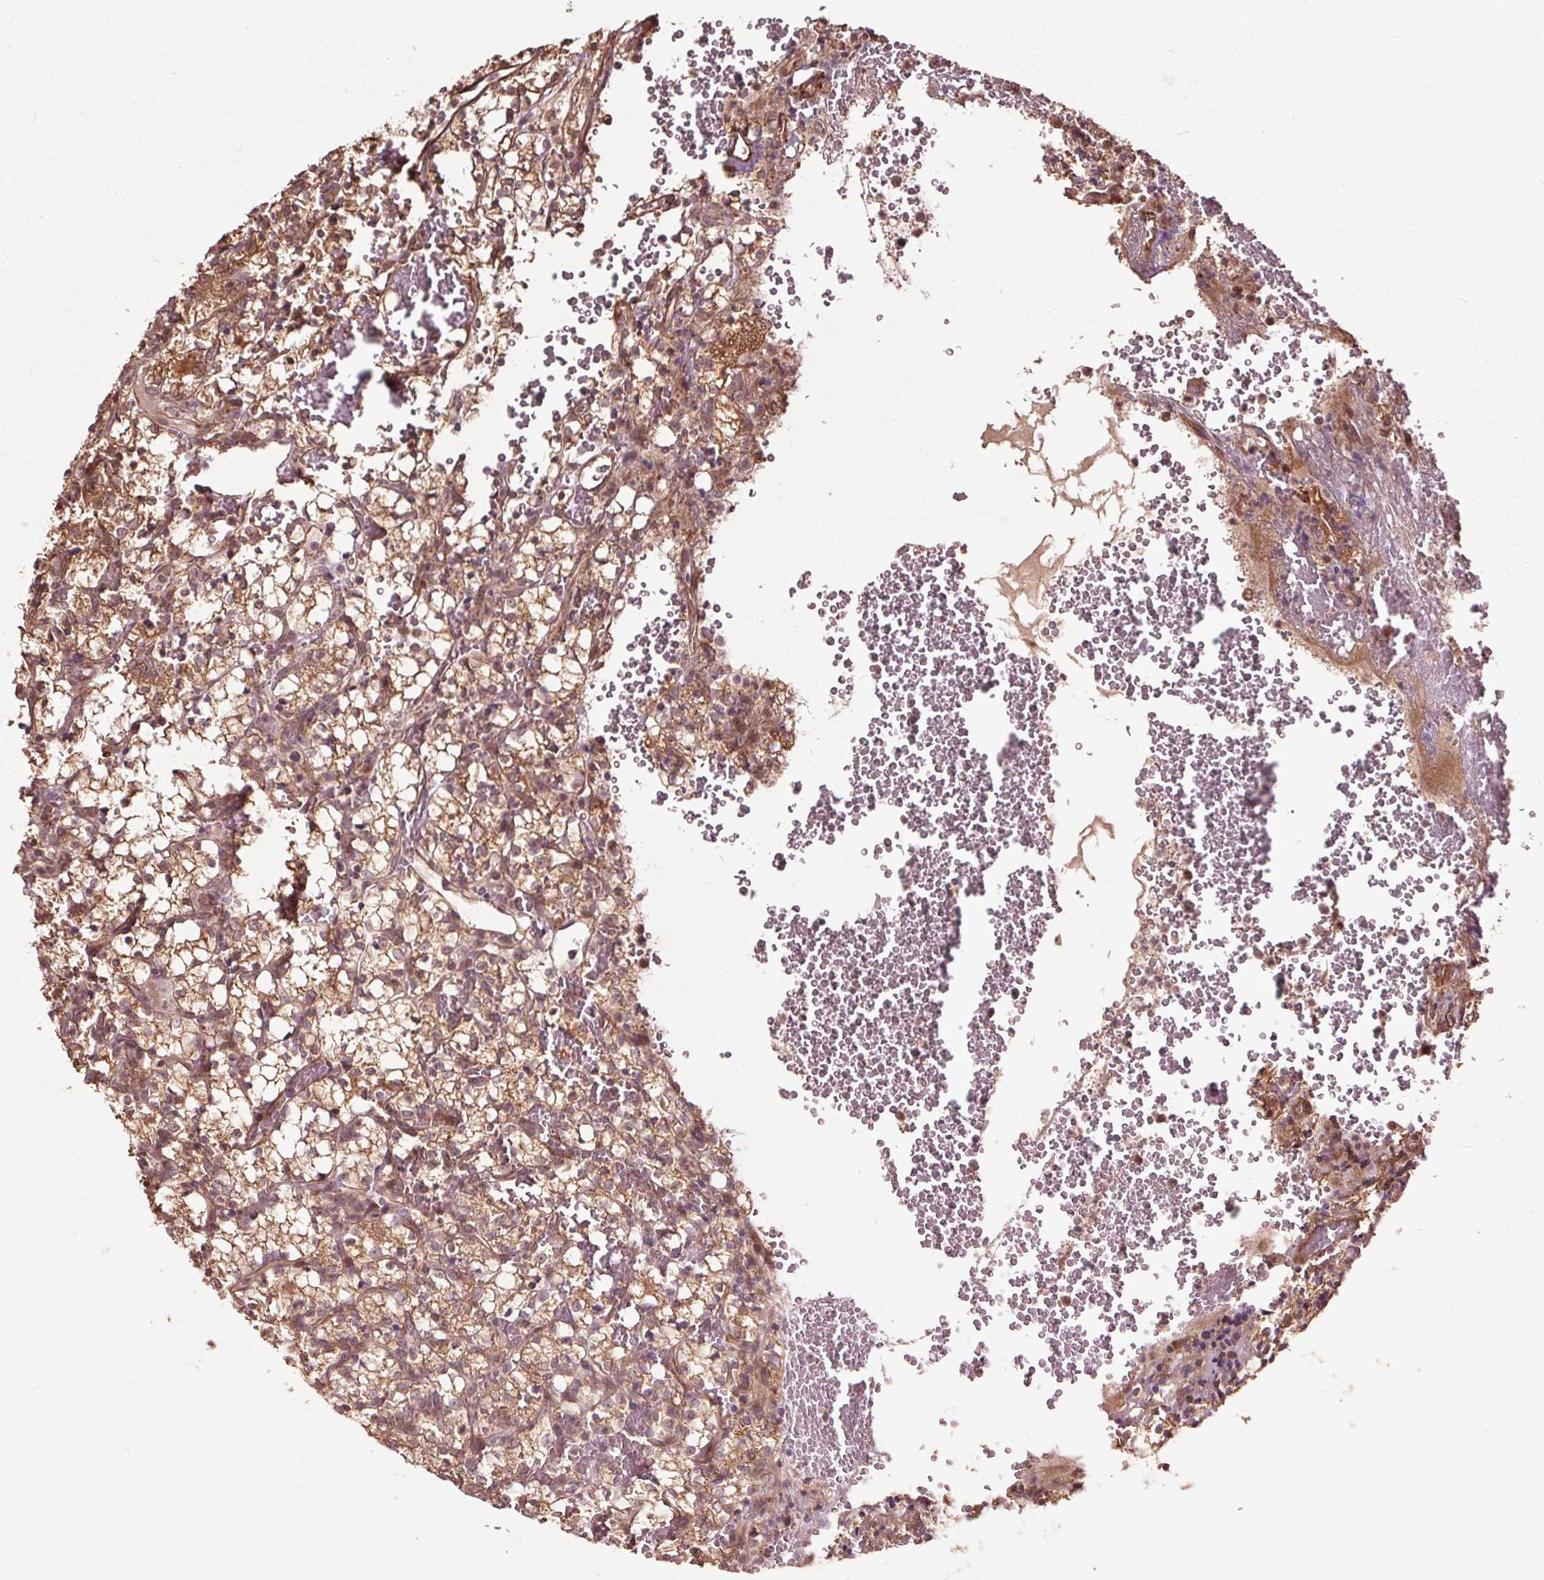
{"staining": {"intensity": "moderate", "quantity": ">75%", "location": "cytoplasmic/membranous,nuclear"}, "tissue": "renal cancer", "cell_type": "Tumor cells", "image_type": "cancer", "snomed": [{"axis": "morphology", "description": "Adenocarcinoma, NOS"}, {"axis": "topography", "description": "Kidney"}], "caption": "IHC staining of renal adenocarcinoma, which shows medium levels of moderate cytoplasmic/membranous and nuclear staining in approximately >75% of tumor cells indicating moderate cytoplasmic/membranous and nuclear protein expression. The staining was performed using DAB (brown) for protein detection and nuclei were counterstained in hematoxylin (blue).", "gene": "CEP95", "patient": {"sex": "female", "age": 69}}